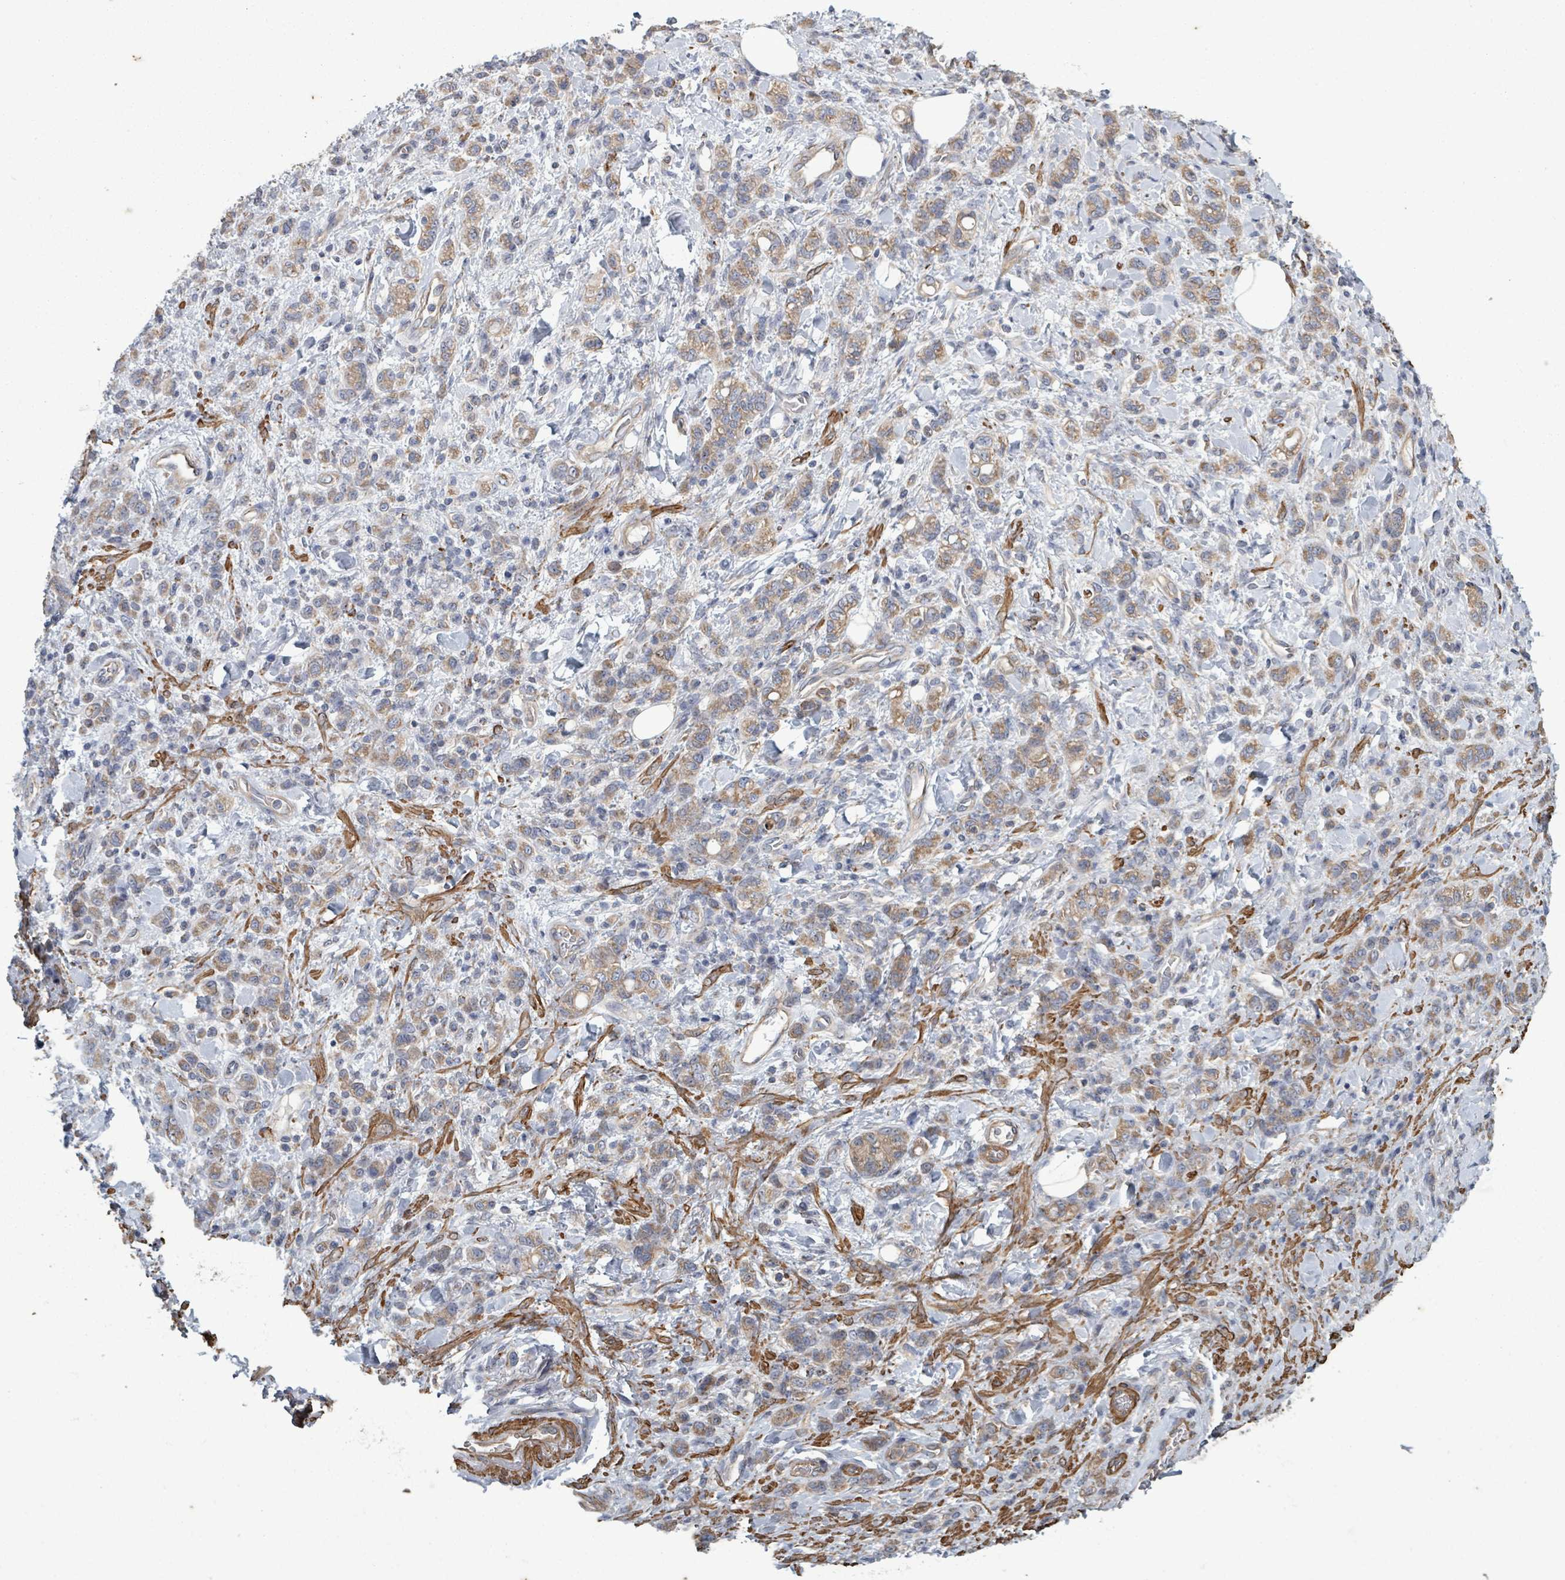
{"staining": {"intensity": "moderate", "quantity": ">75%", "location": "cytoplasmic/membranous"}, "tissue": "stomach cancer", "cell_type": "Tumor cells", "image_type": "cancer", "snomed": [{"axis": "morphology", "description": "Adenocarcinoma, NOS"}, {"axis": "topography", "description": "Stomach"}], "caption": "Moderate cytoplasmic/membranous staining for a protein is identified in about >75% of tumor cells of stomach adenocarcinoma using immunohistochemistry (IHC).", "gene": "ADCK1", "patient": {"sex": "male", "age": 77}}